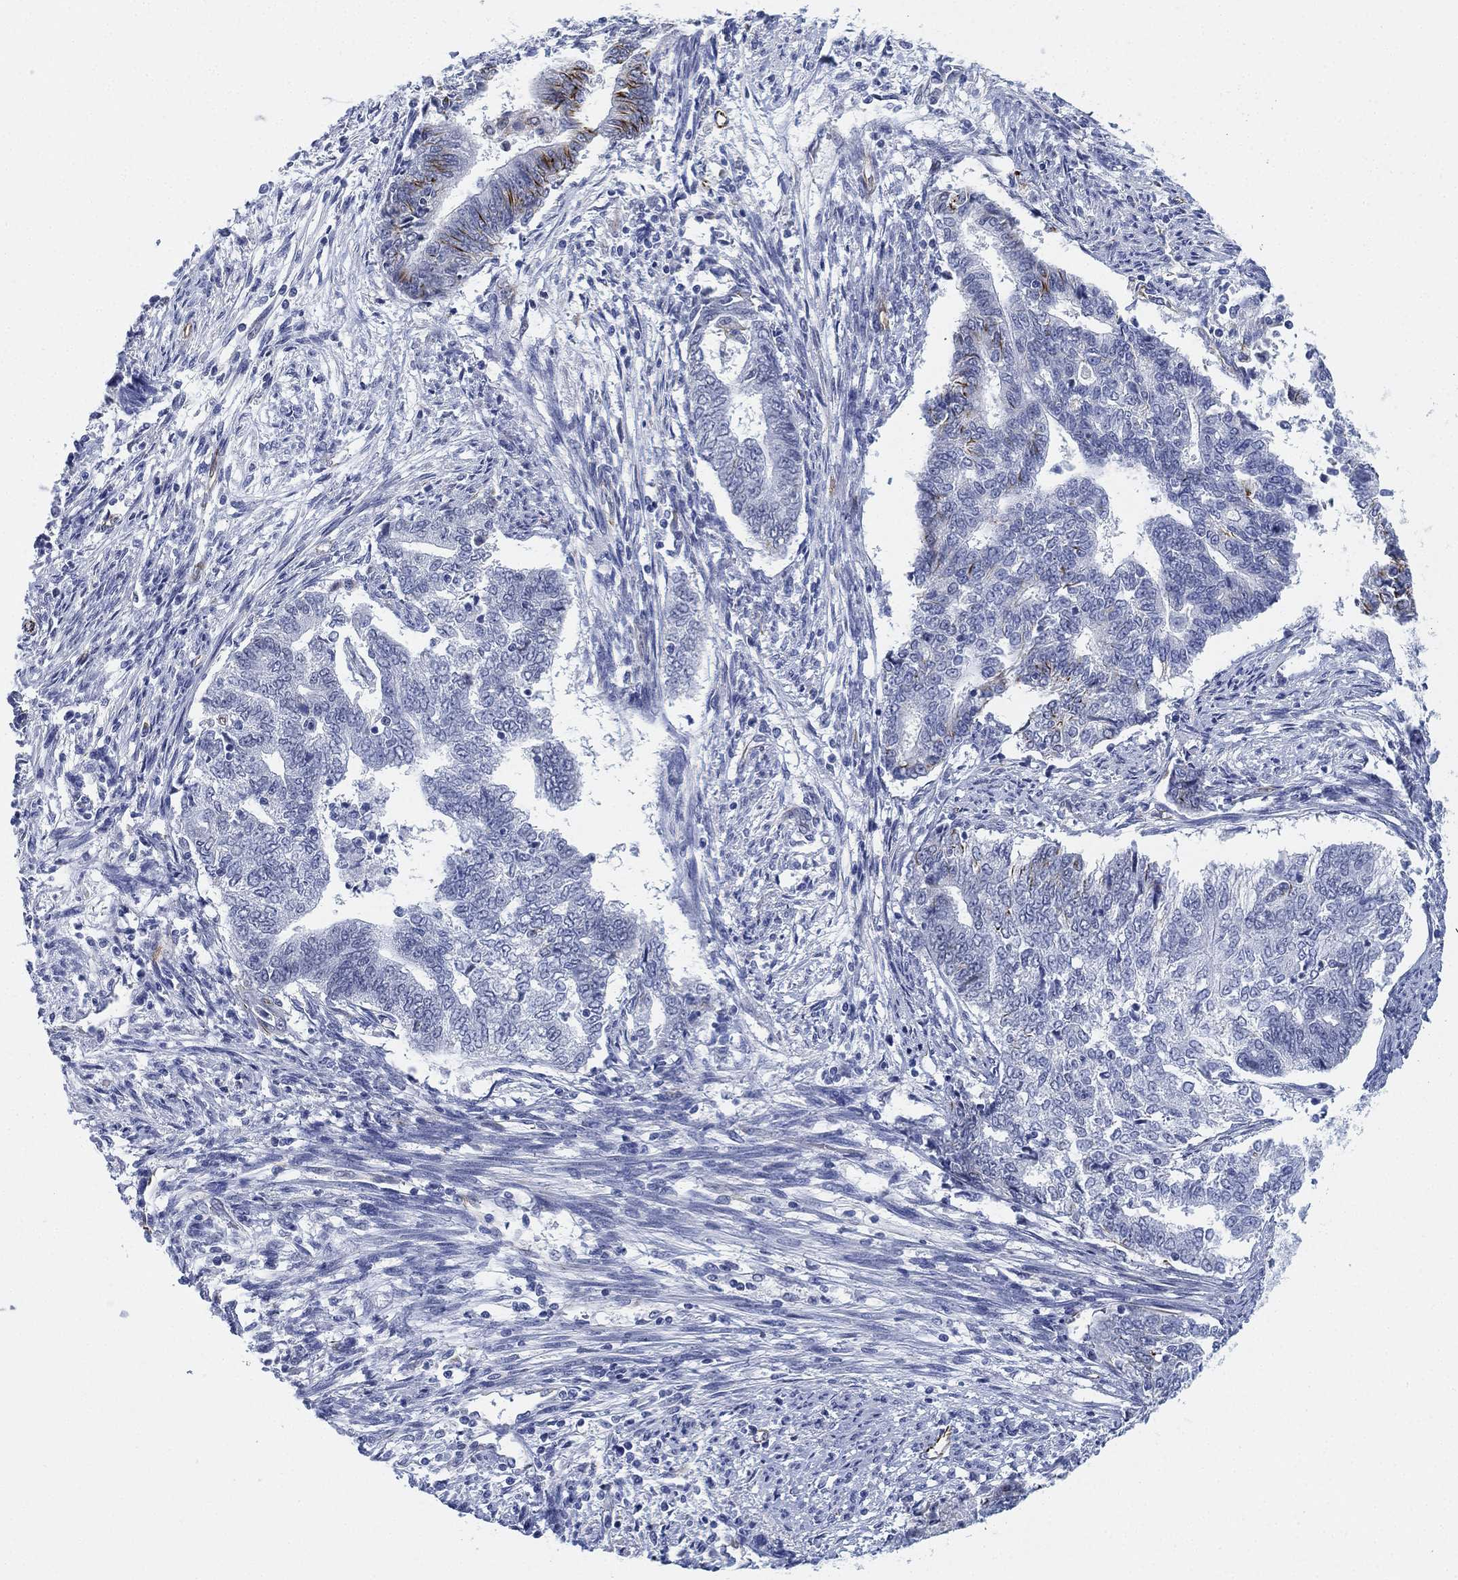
{"staining": {"intensity": "moderate", "quantity": "<25%", "location": "cytoplasmic/membranous"}, "tissue": "endometrial cancer", "cell_type": "Tumor cells", "image_type": "cancer", "snomed": [{"axis": "morphology", "description": "Adenocarcinoma, NOS"}, {"axis": "topography", "description": "Endometrium"}], "caption": "Adenocarcinoma (endometrial) stained for a protein exhibits moderate cytoplasmic/membranous positivity in tumor cells.", "gene": "PSKH2", "patient": {"sex": "female", "age": 65}}